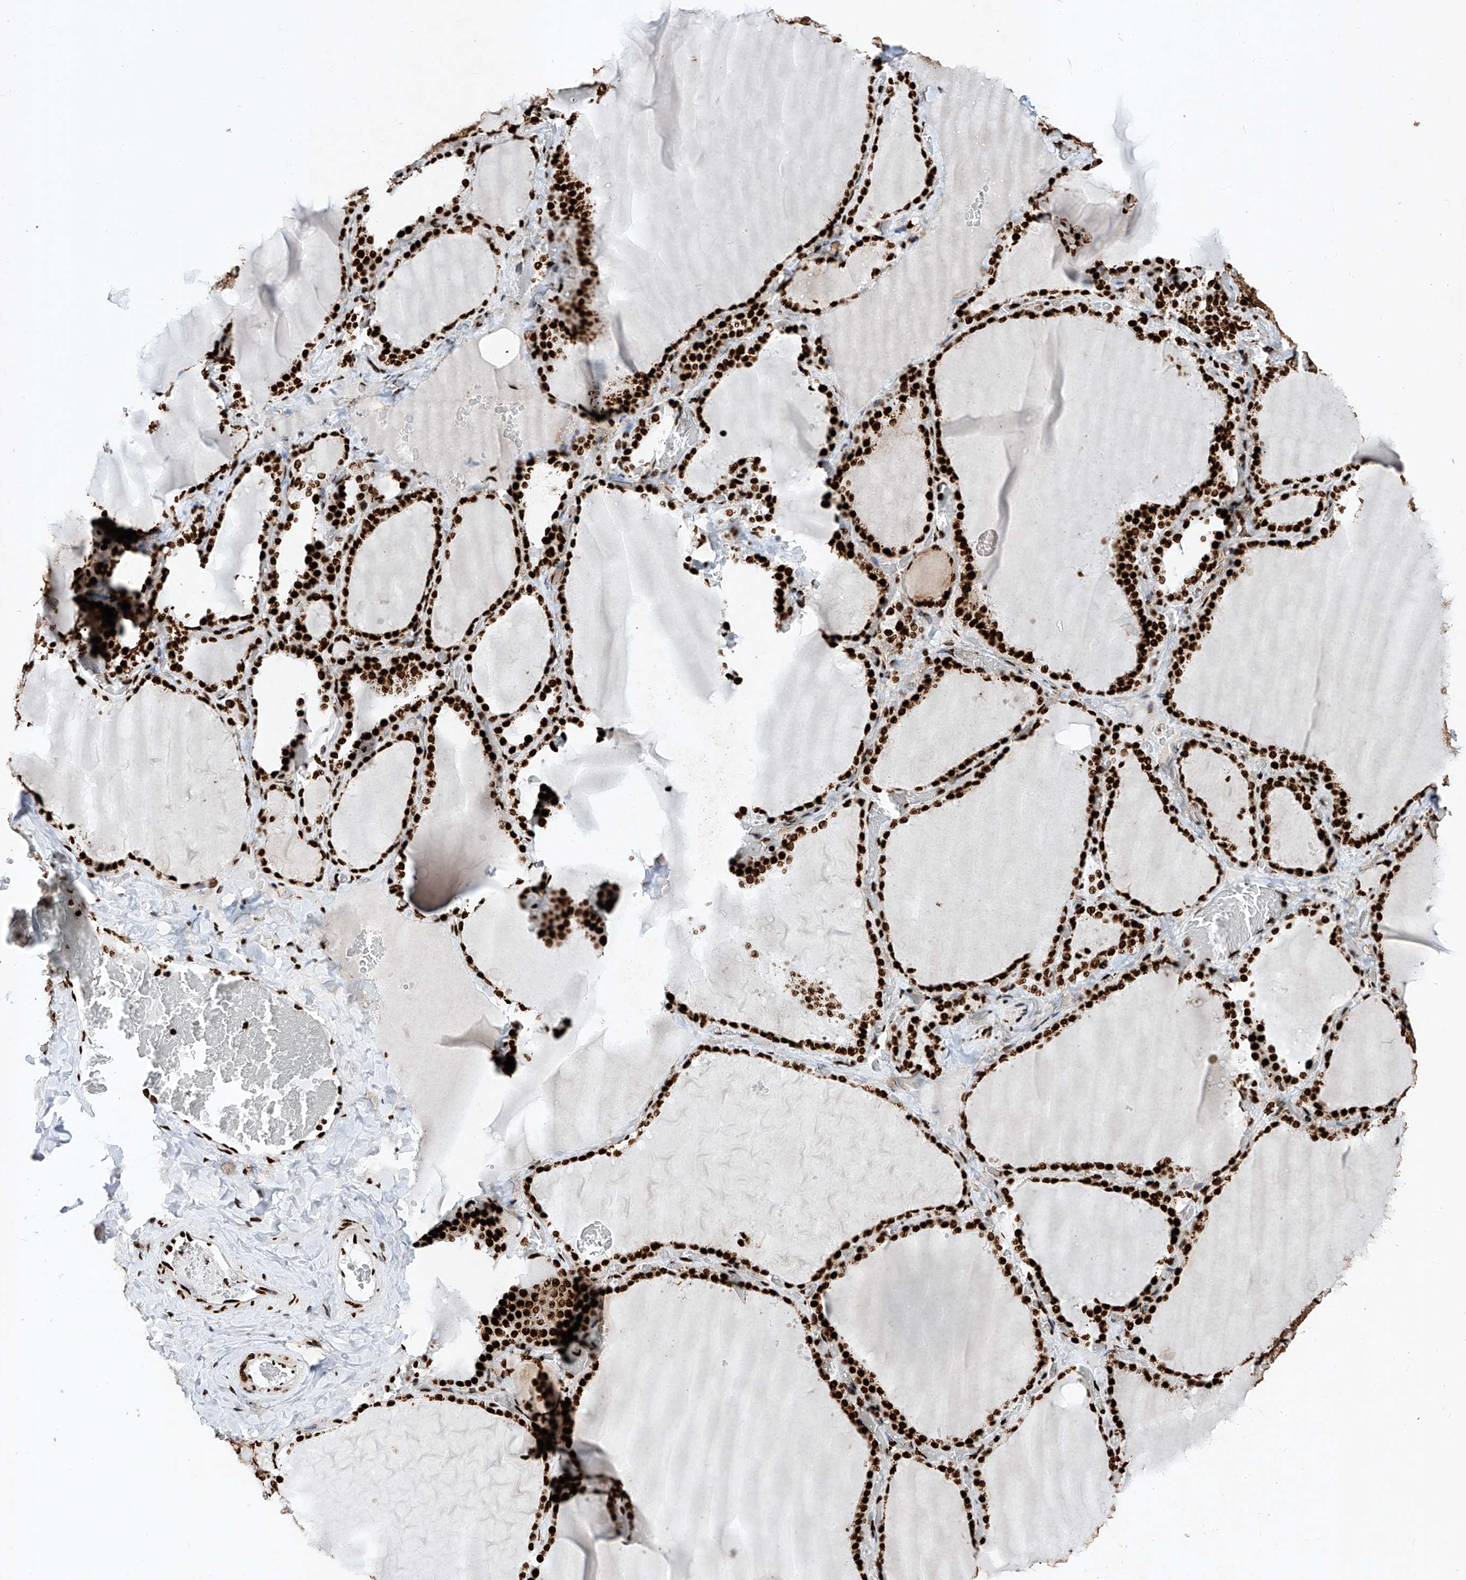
{"staining": {"intensity": "strong", "quantity": ">75%", "location": "nuclear"}, "tissue": "thyroid gland", "cell_type": "Glandular cells", "image_type": "normal", "snomed": [{"axis": "morphology", "description": "Normal tissue, NOS"}, {"axis": "topography", "description": "Thyroid gland"}], "caption": "Brown immunohistochemical staining in normal thyroid gland displays strong nuclear positivity in approximately >75% of glandular cells.", "gene": "SRSF6", "patient": {"sex": "female", "age": 22}}